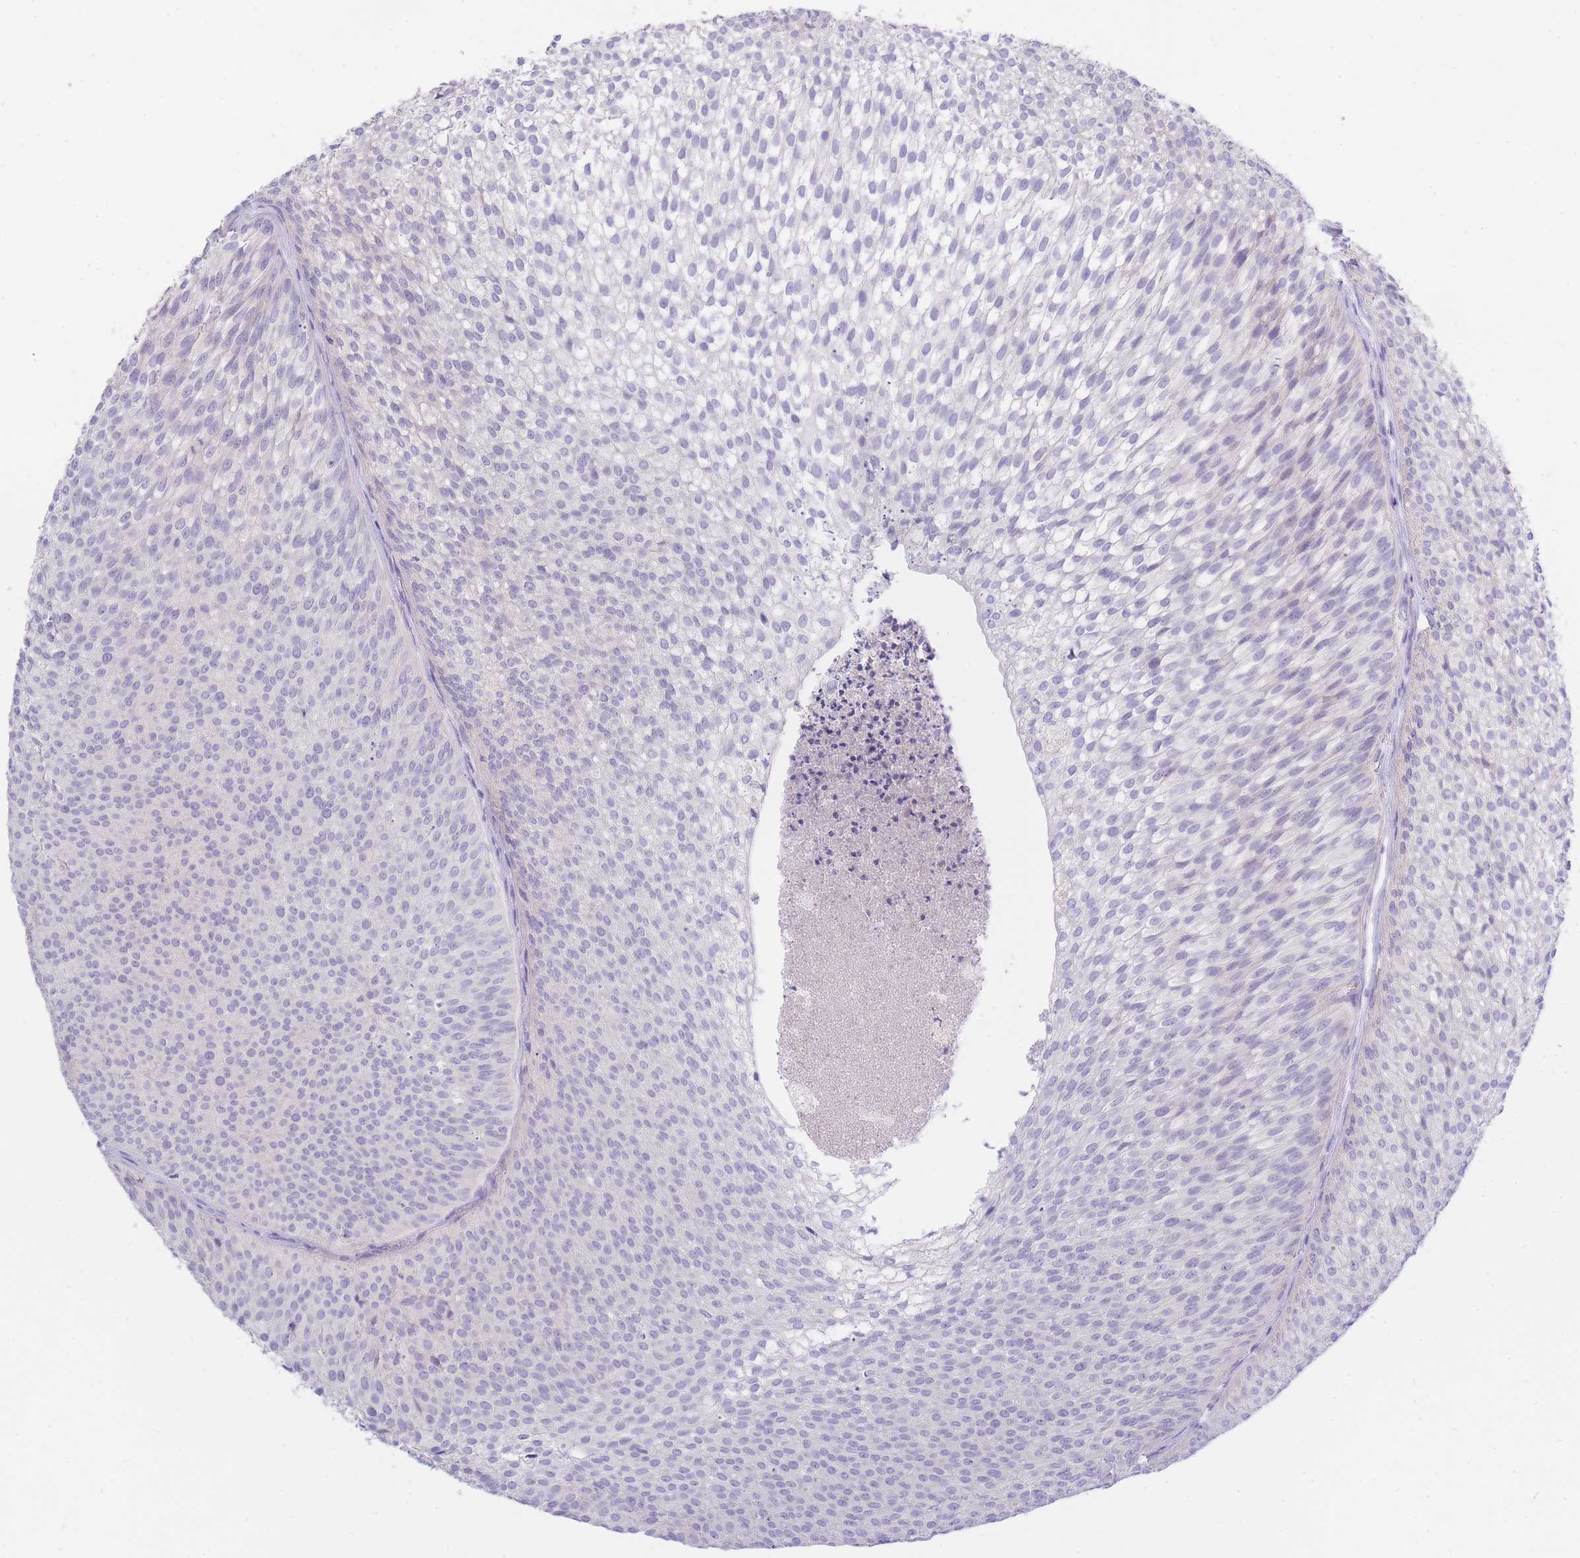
{"staining": {"intensity": "negative", "quantity": "none", "location": "none"}, "tissue": "urothelial cancer", "cell_type": "Tumor cells", "image_type": "cancer", "snomed": [{"axis": "morphology", "description": "Urothelial carcinoma, Low grade"}, {"axis": "topography", "description": "Urinary bladder"}], "caption": "Tumor cells show no significant positivity in low-grade urothelial carcinoma.", "gene": "CENPM", "patient": {"sex": "male", "age": 91}}